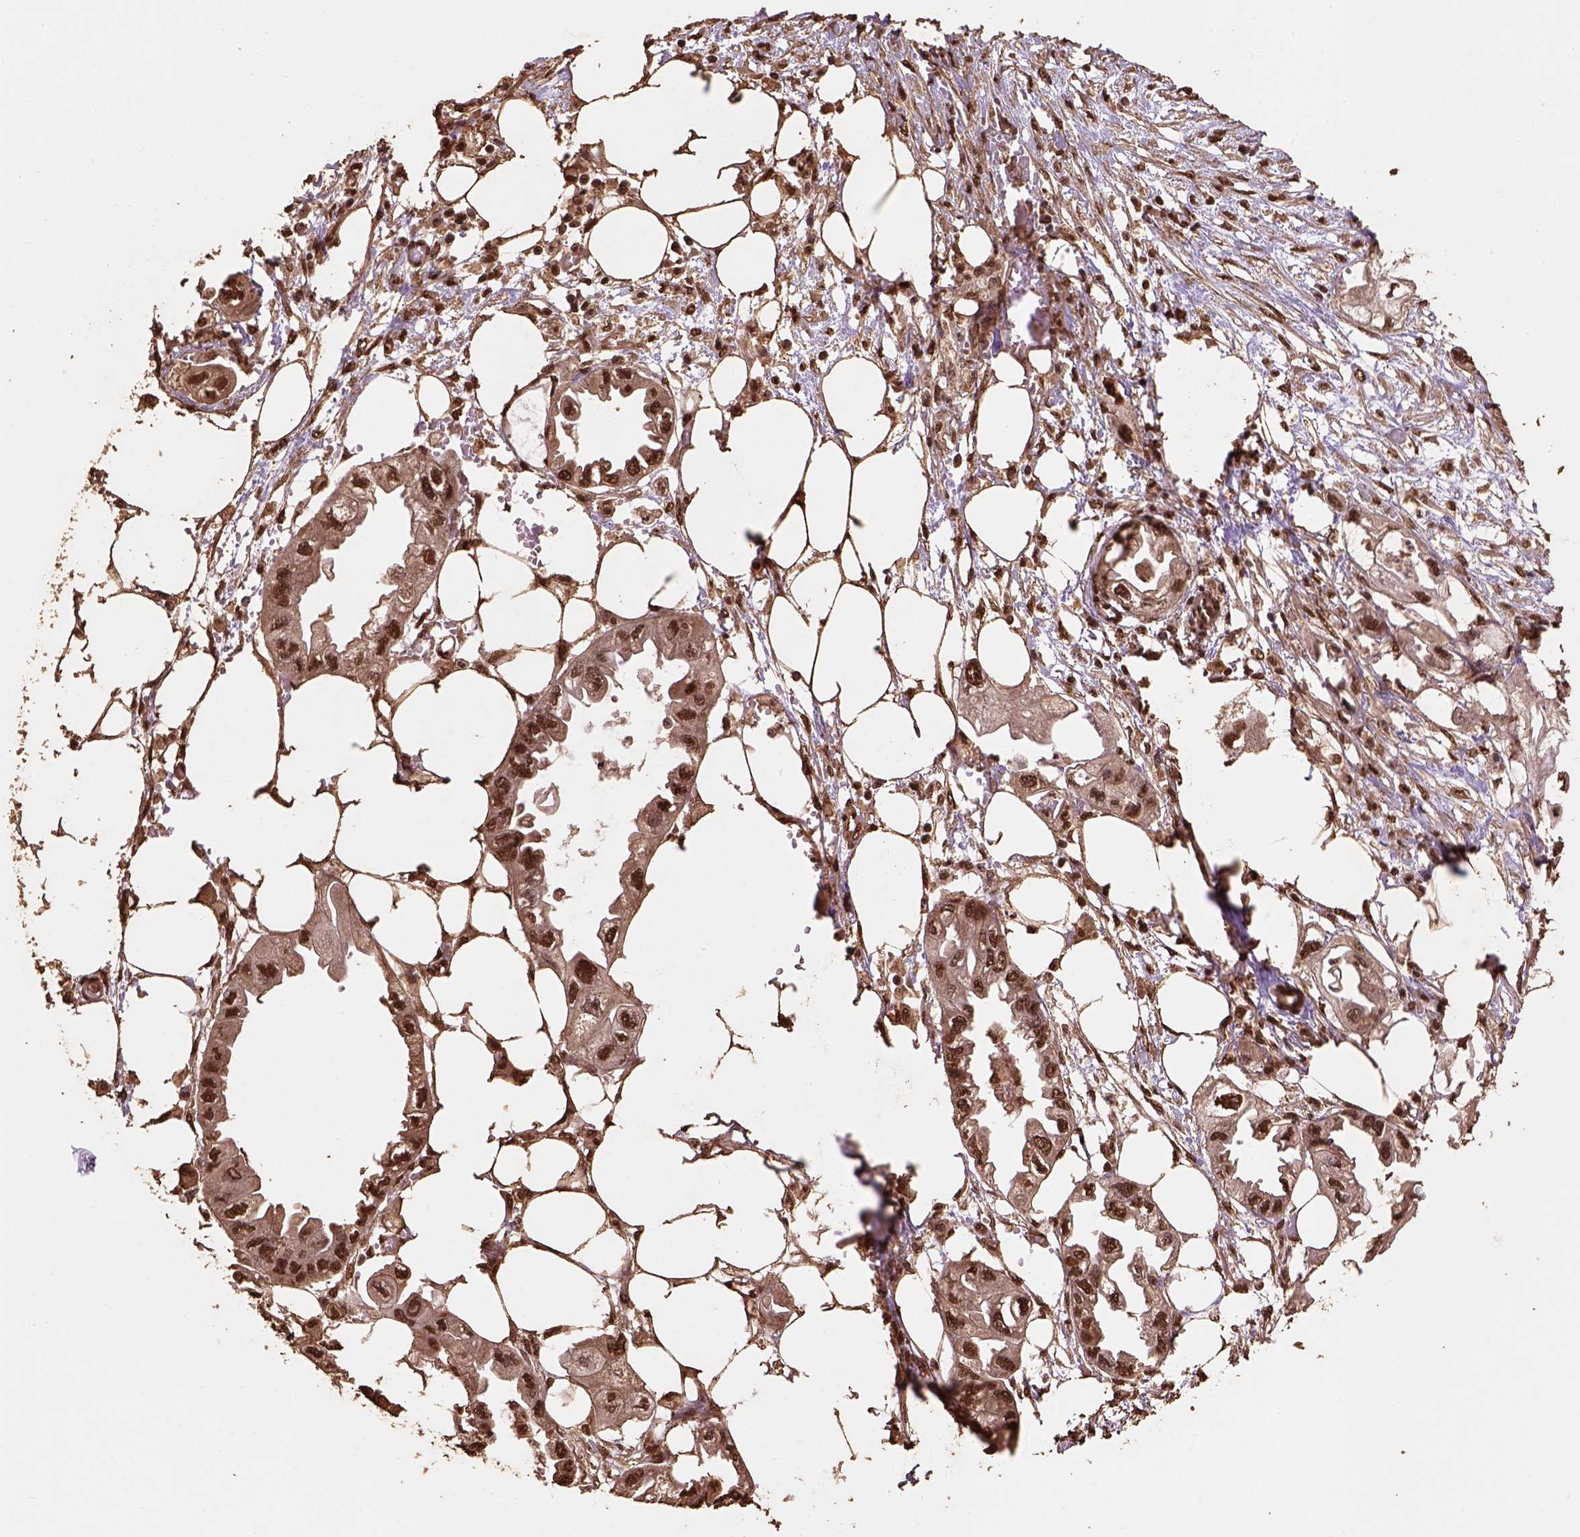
{"staining": {"intensity": "strong", "quantity": ">75%", "location": "nuclear"}, "tissue": "endometrial cancer", "cell_type": "Tumor cells", "image_type": "cancer", "snomed": [{"axis": "morphology", "description": "Adenocarcinoma, NOS"}, {"axis": "morphology", "description": "Adenocarcinoma, metastatic, NOS"}, {"axis": "topography", "description": "Adipose tissue"}, {"axis": "topography", "description": "Endometrium"}], "caption": "DAB (3,3'-diaminobenzidine) immunohistochemical staining of human endometrial cancer shows strong nuclear protein positivity in approximately >75% of tumor cells.", "gene": "CSTF2T", "patient": {"sex": "female", "age": 67}}